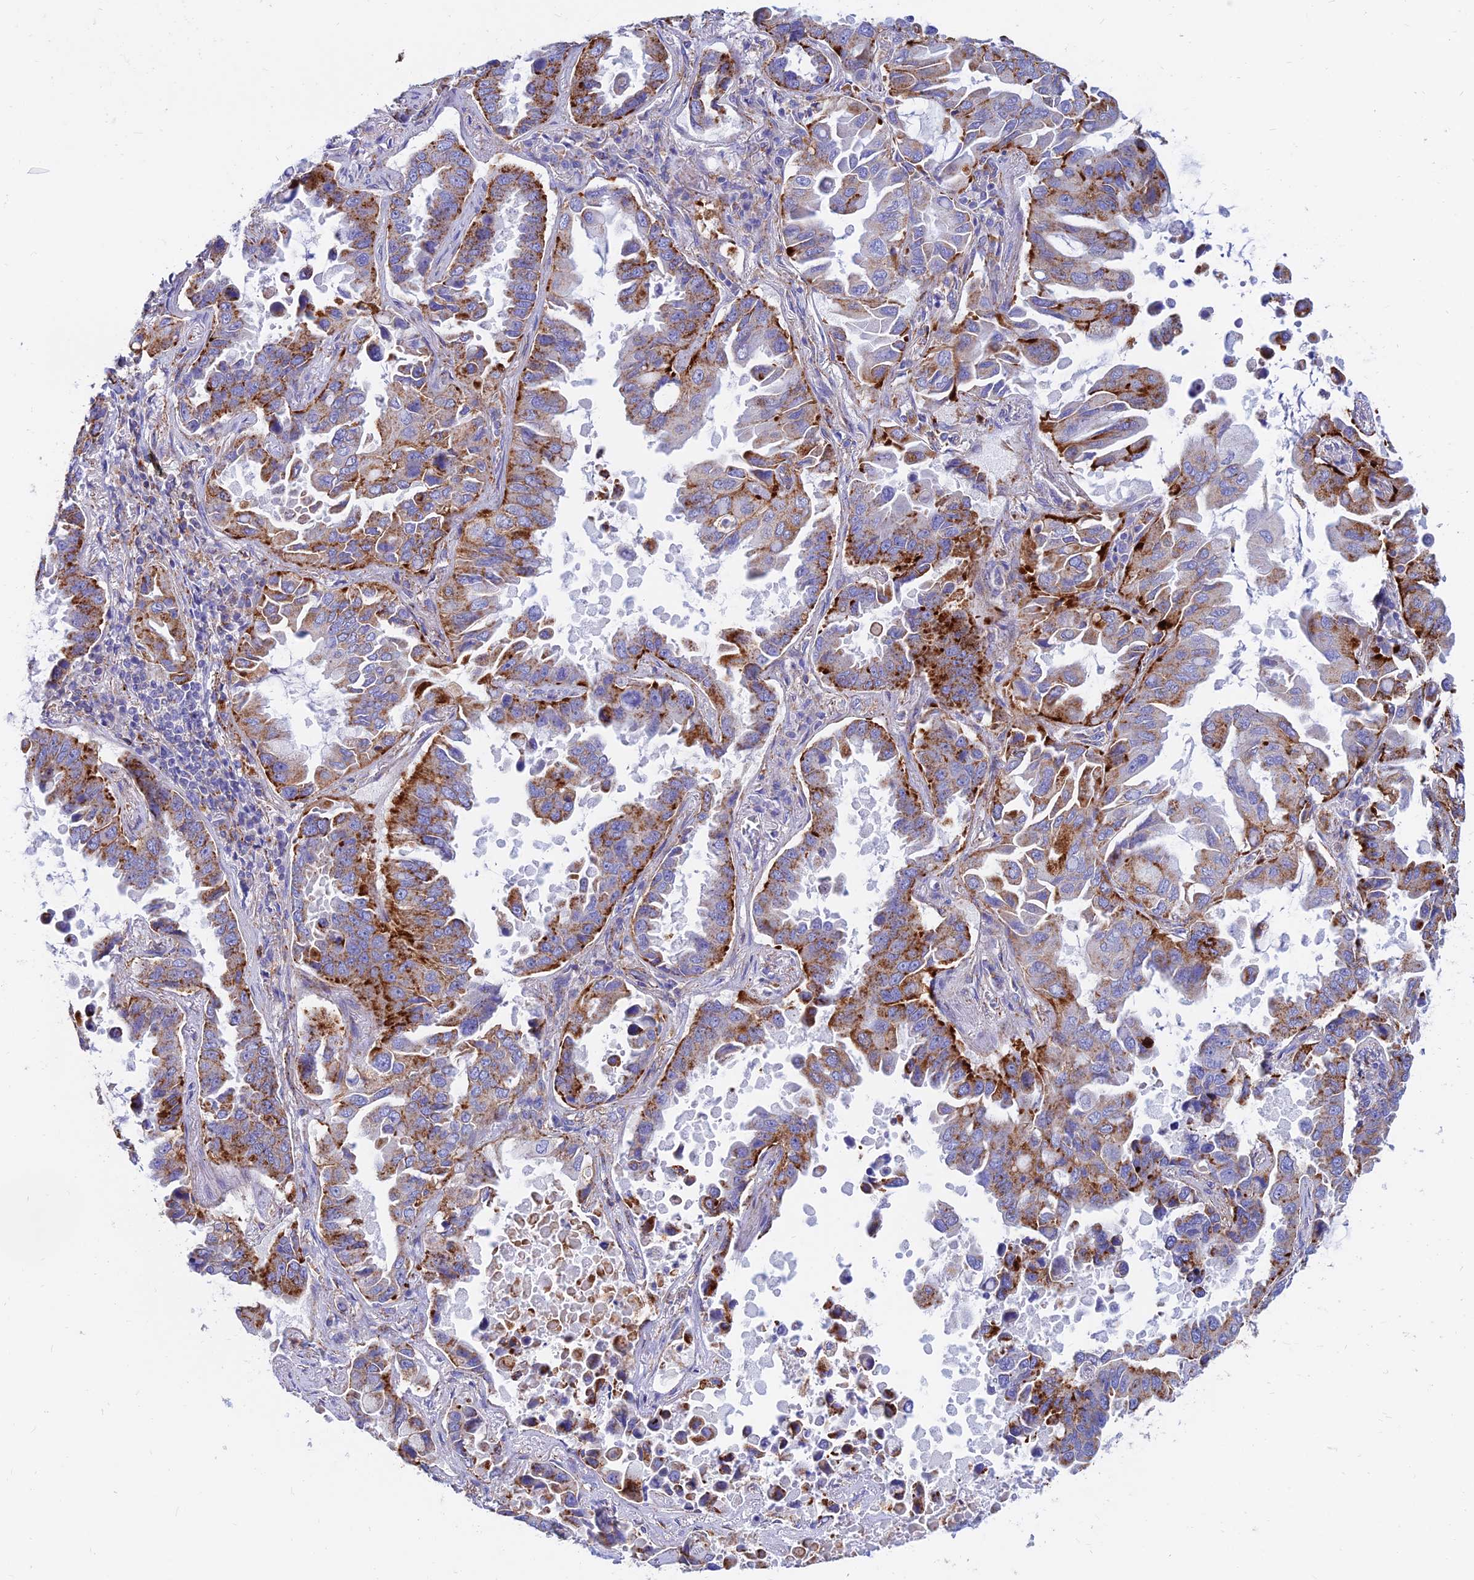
{"staining": {"intensity": "strong", "quantity": "25%-75%", "location": "cytoplasmic/membranous"}, "tissue": "lung cancer", "cell_type": "Tumor cells", "image_type": "cancer", "snomed": [{"axis": "morphology", "description": "Adenocarcinoma, NOS"}, {"axis": "topography", "description": "Lung"}], "caption": "Protein expression by immunohistochemistry (IHC) shows strong cytoplasmic/membranous staining in about 25%-75% of tumor cells in lung adenocarcinoma. (brown staining indicates protein expression, while blue staining denotes nuclei).", "gene": "SPNS1", "patient": {"sex": "male", "age": 64}}